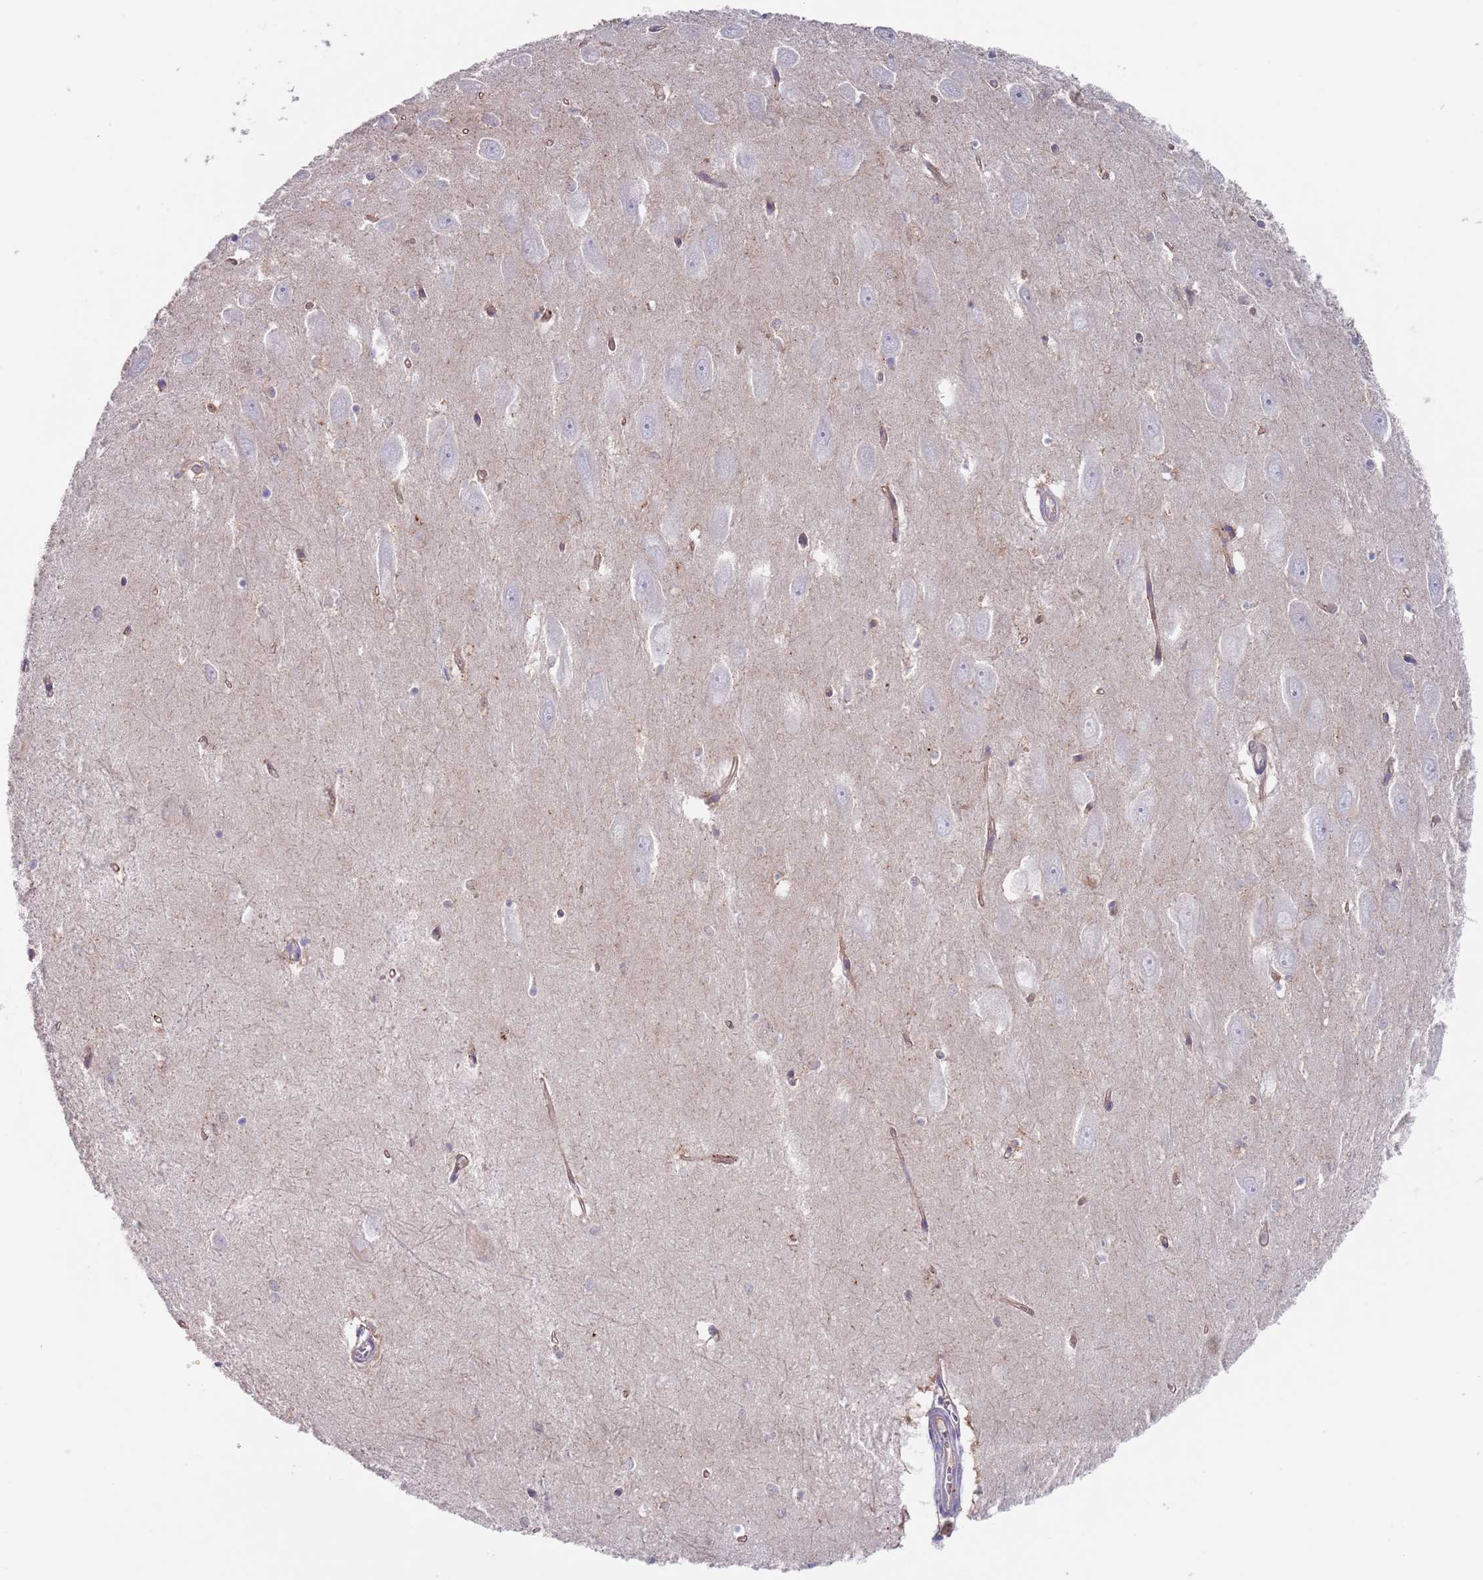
{"staining": {"intensity": "negative", "quantity": "none", "location": "none"}, "tissue": "hippocampus", "cell_type": "Glial cells", "image_type": "normal", "snomed": [{"axis": "morphology", "description": "Normal tissue, NOS"}, {"axis": "topography", "description": "Hippocampus"}], "caption": "Immunohistochemistry (IHC) micrograph of benign human hippocampus stained for a protein (brown), which shows no staining in glial cells.", "gene": "APPL2", "patient": {"sex": "female", "age": 64}}